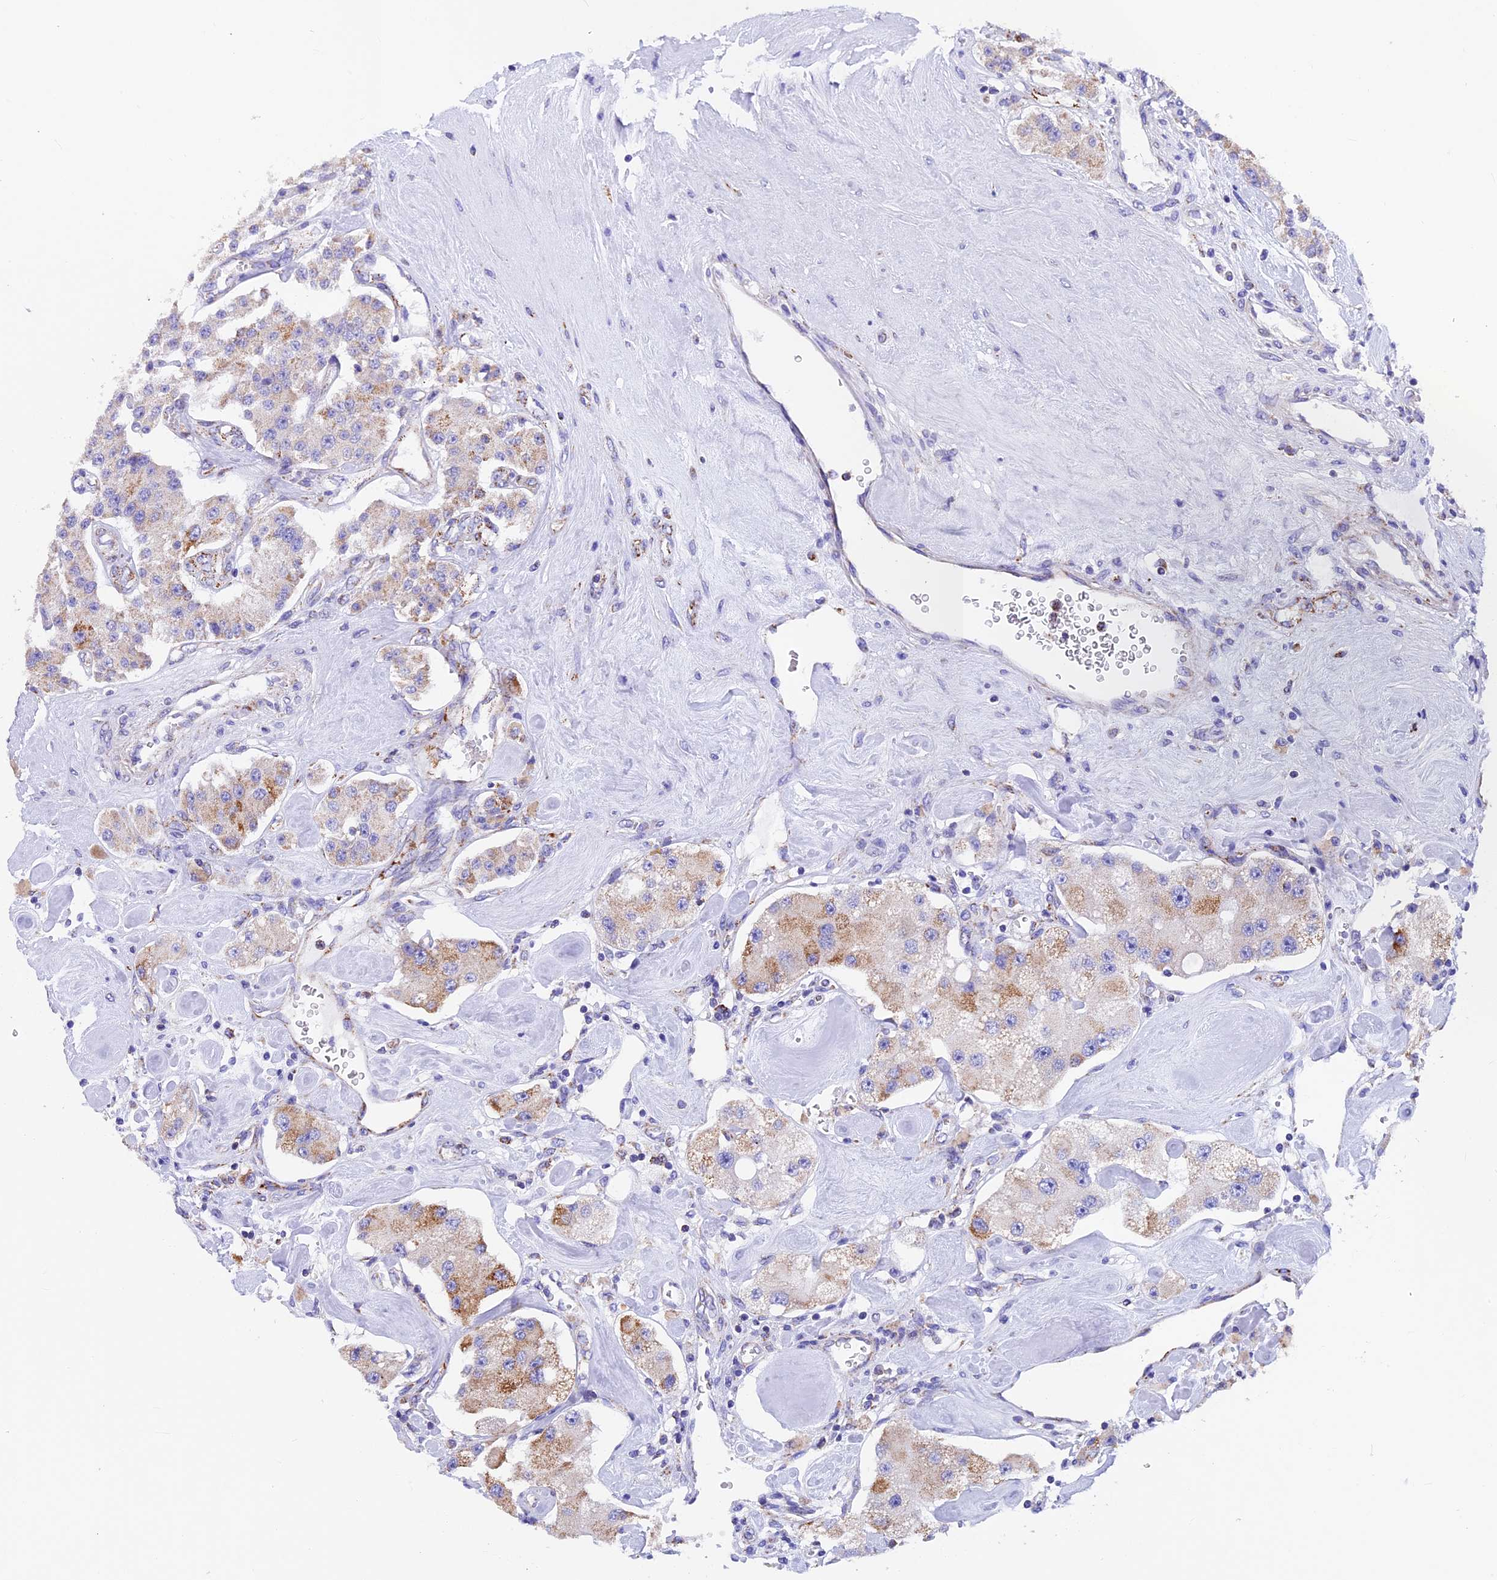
{"staining": {"intensity": "moderate", "quantity": "25%-75%", "location": "cytoplasmic/membranous"}, "tissue": "carcinoid", "cell_type": "Tumor cells", "image_type": "cancer", "snomed": [{"axis": "morphology", "description": "Carcinoid, malignant, NOS"}, {"axis": "topography", "description": "Pancreas"}], "caption": "This image shows immunohistochemistry (IHC) staining of carcinoid, with medium moderate cytoplasmic/membranous expression in approximately 25%-75% of tumor cells.", "gene": "SLC8B1", "patient": {"sex": "male", "age": 41}}